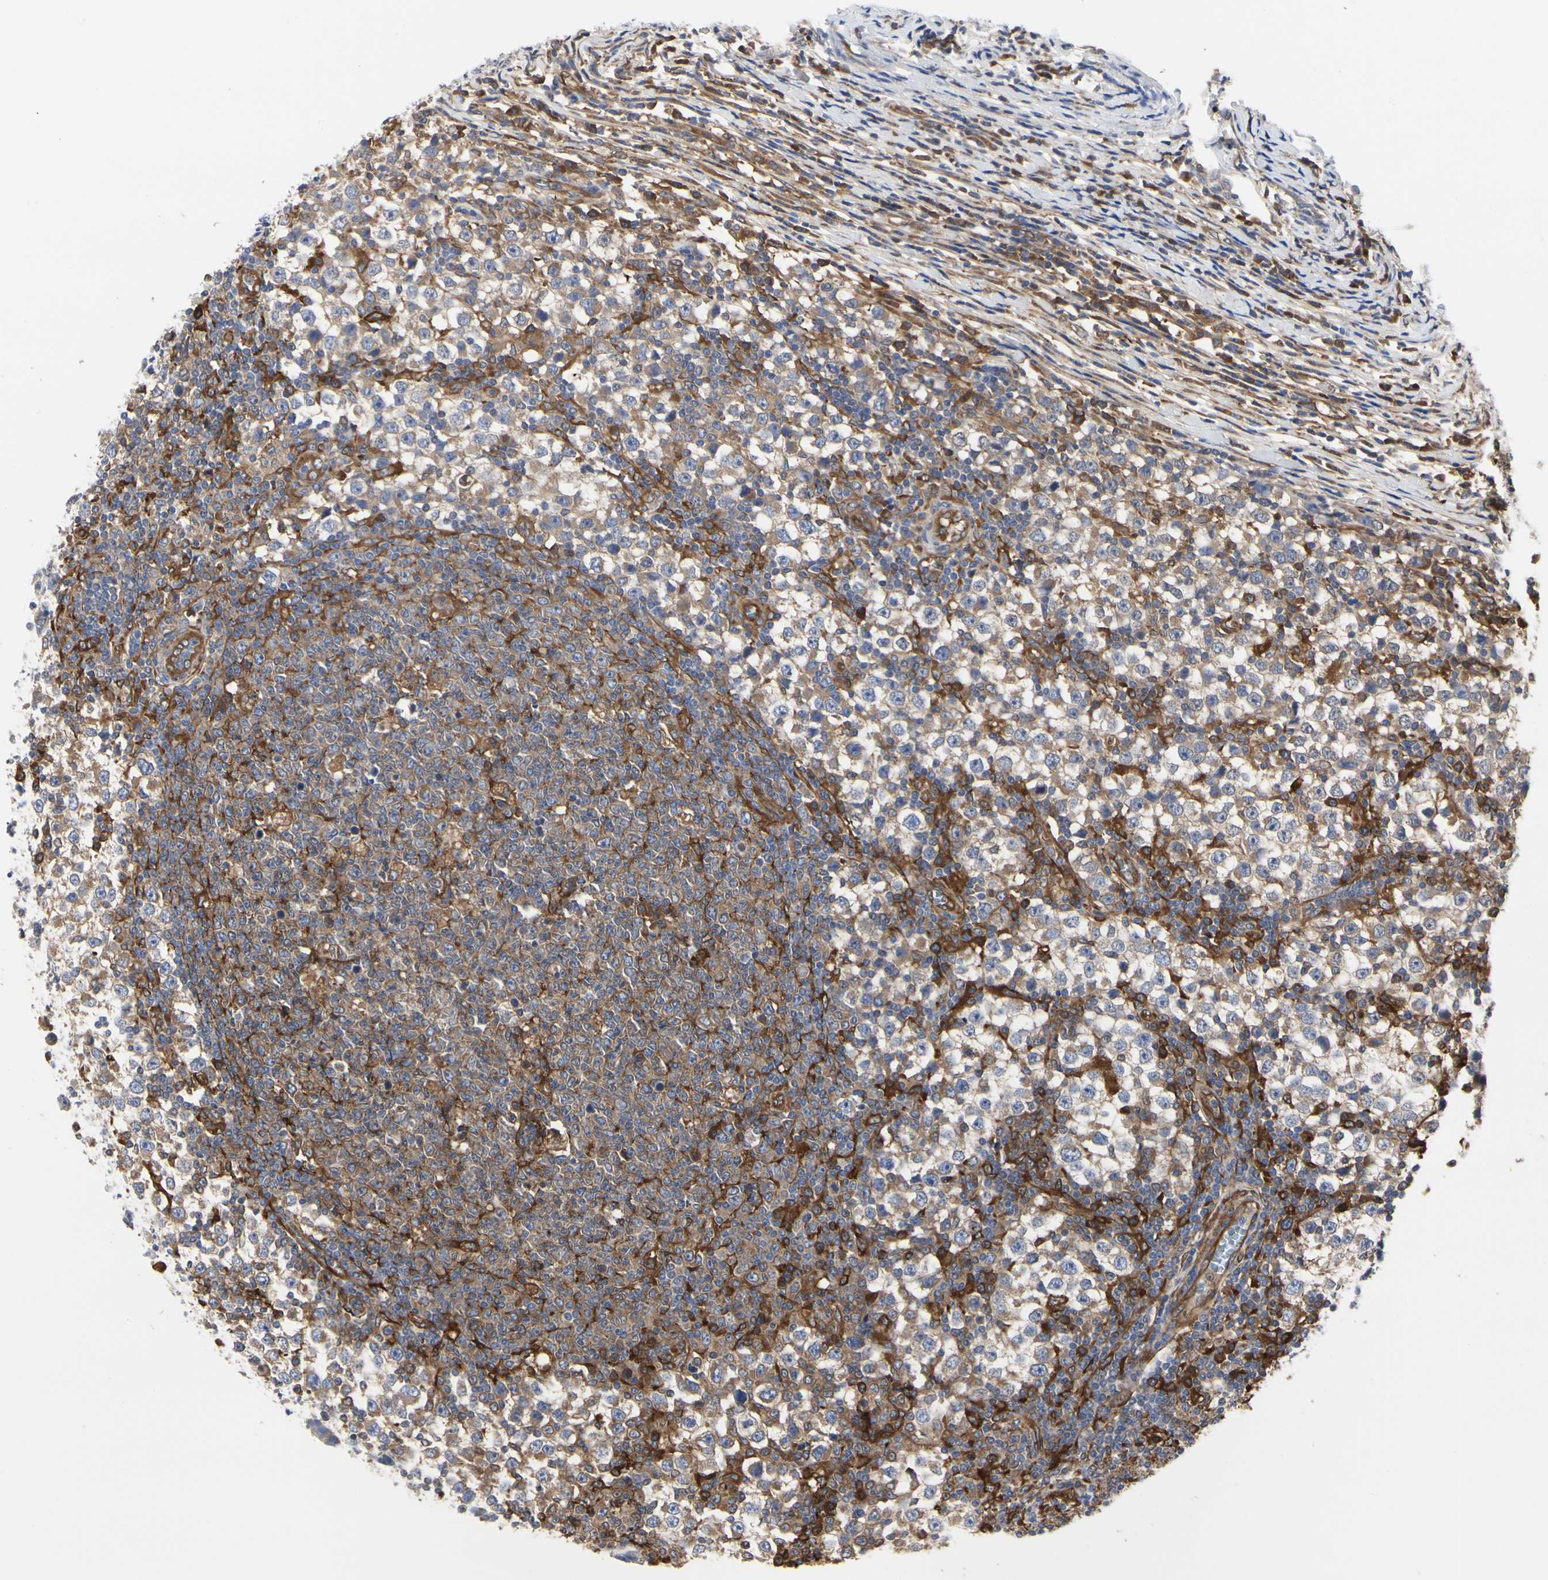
{"staining": {"intensity": "weak", "quantity": ">75%", "location": "cytoplasmic/membranous"}, "tissue": "testis cancer", "cell_type": "Tumor cells", "image_type": "cancer", "snomed": [{"axis": "morphology", "description": "Seminoma, NOS"}, {"axis": "topography", "description": "Testis"}], "caption": "Brown immunohistochemical staining in human testis seminoma exhibits weak cytoplasmic/membranous positivity in about >75% of tumor cells.", "gene": "C3orf52", "patient": {"sex": "male", "age": 65}}